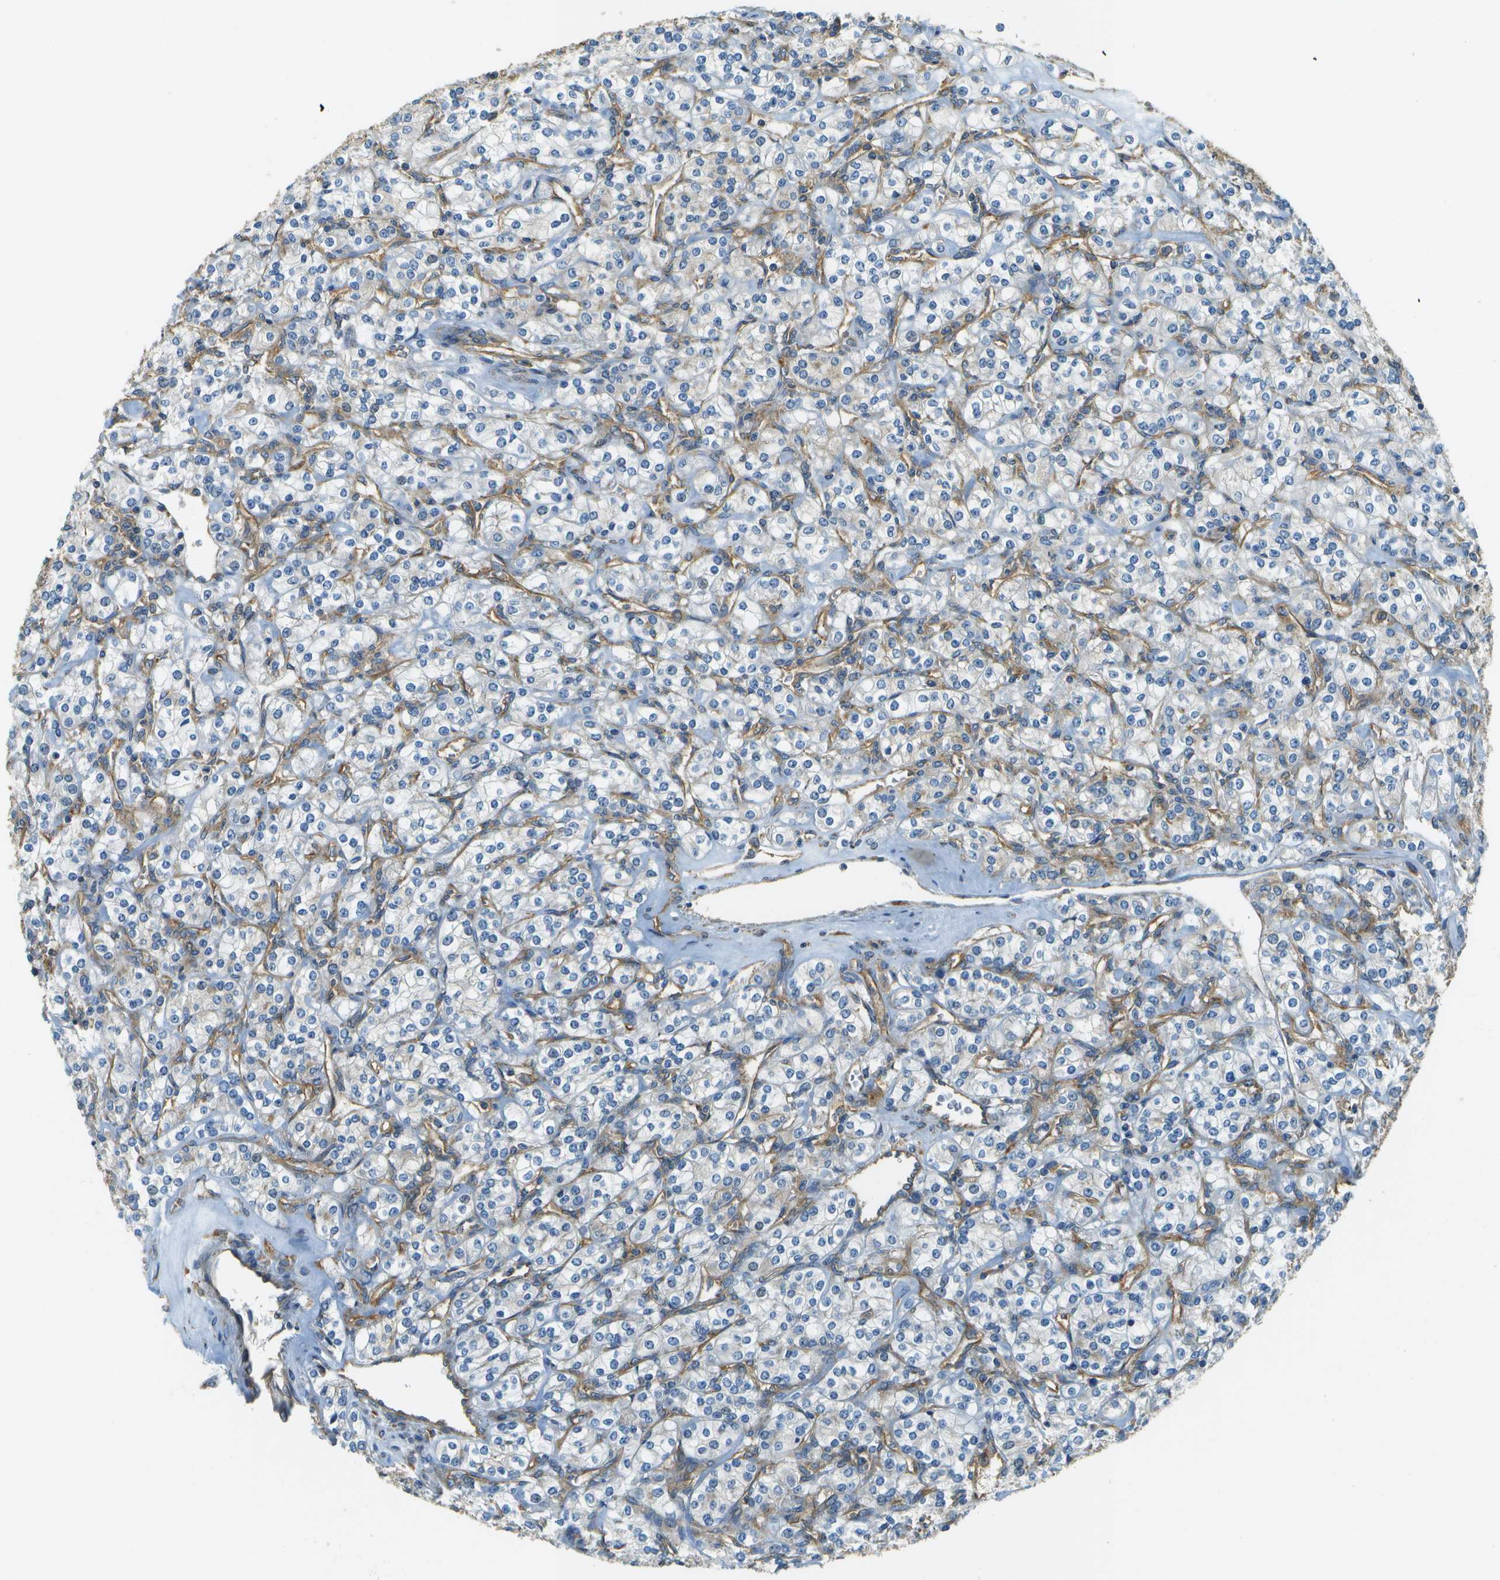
{"staining": {"intensity": "weak", "quantity": "25%-75%", "location": "cytoplasmic/membranous"}, "tissue": "renal cancer", "cell_type": "Tumor cells", "image_type": "cancer", "snomed": [{"axis": "morphology", "description": "Adenocarcinoma, NOS"}, {"axis": "topography", "description": "Kidney"}], "caption": "This histopathology image reveals renal adenocarcinoma stained with immunohistochemistry to label a protein in brown. The cytoplasmic/membranous of tumor cells show weak positivity for the protein. Nuclei are counter-stained blue.", "gene": "CLTC", "patient": {"sex": "male", "age": 77}}